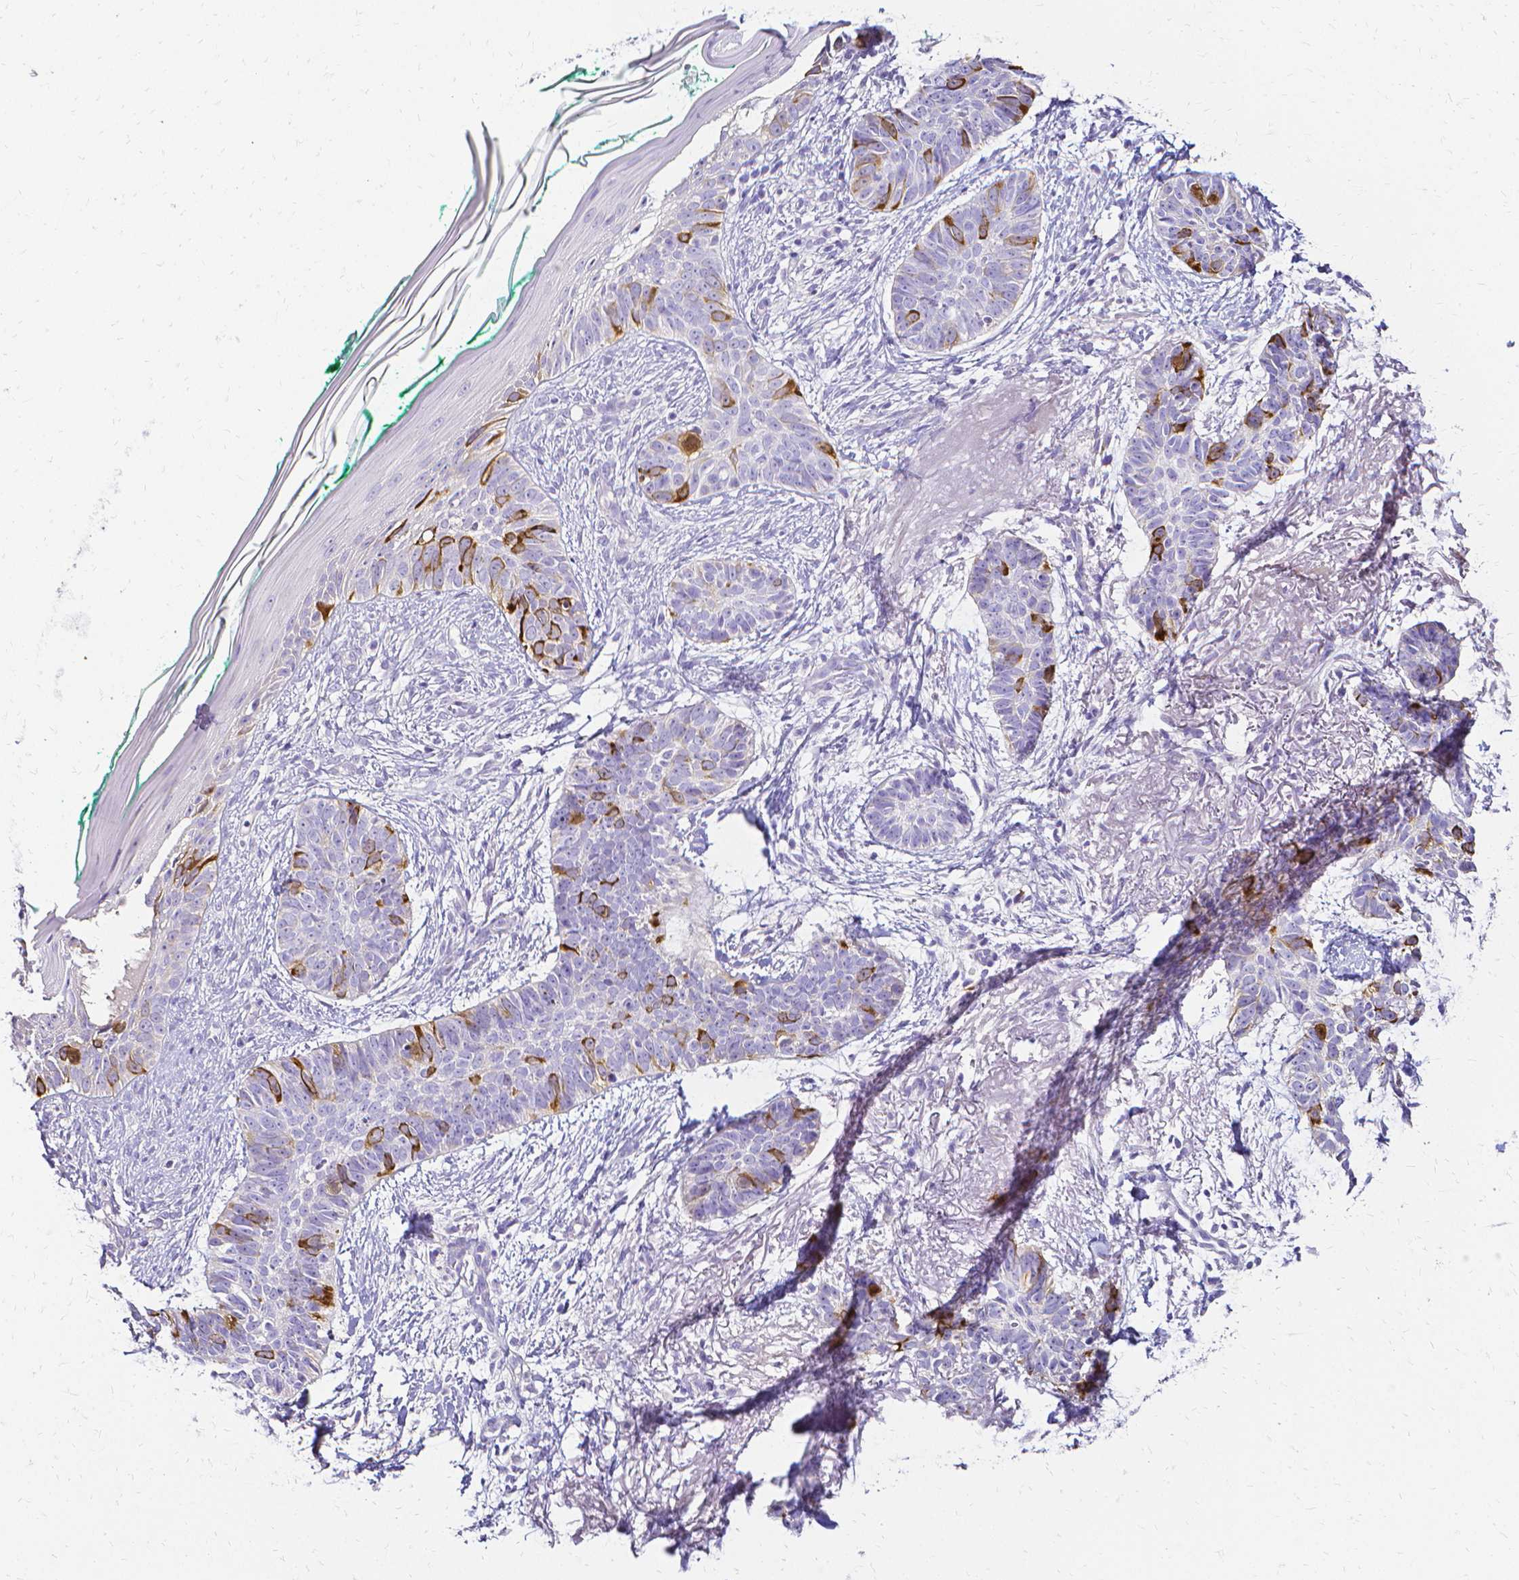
{"staining": {"intensity": "strong", "quantity": "<25%", "location": "cytoplasmic/membranous"}, "tissue": "skin cancer", "cell_type": "Tumor cells", "image_type": "cancer", "snomed": [{"axis": "morphology", "description": "Basal cell carcinoma"}, {"axis": "topography", "description": "Skin"}, {"axis": "topography", "description": "Skin of face"}, {"axis": "topography", "description": "Skin of nose"}], "caption": "Immunohistochemistry staining of skin basal cell carcinoma, which displays medium levels of strong cytoplasmic/membranous expression in approximately <25% of tumor cells indicating strong cytoplasmic/membranous protein positivity. The staining was performed using DAB (brown) for protein detection and nuclei were counterstained in hematoxylin (blue).", "gene": "CCNB1", "patient": {"sex": "female", "age": 86}}